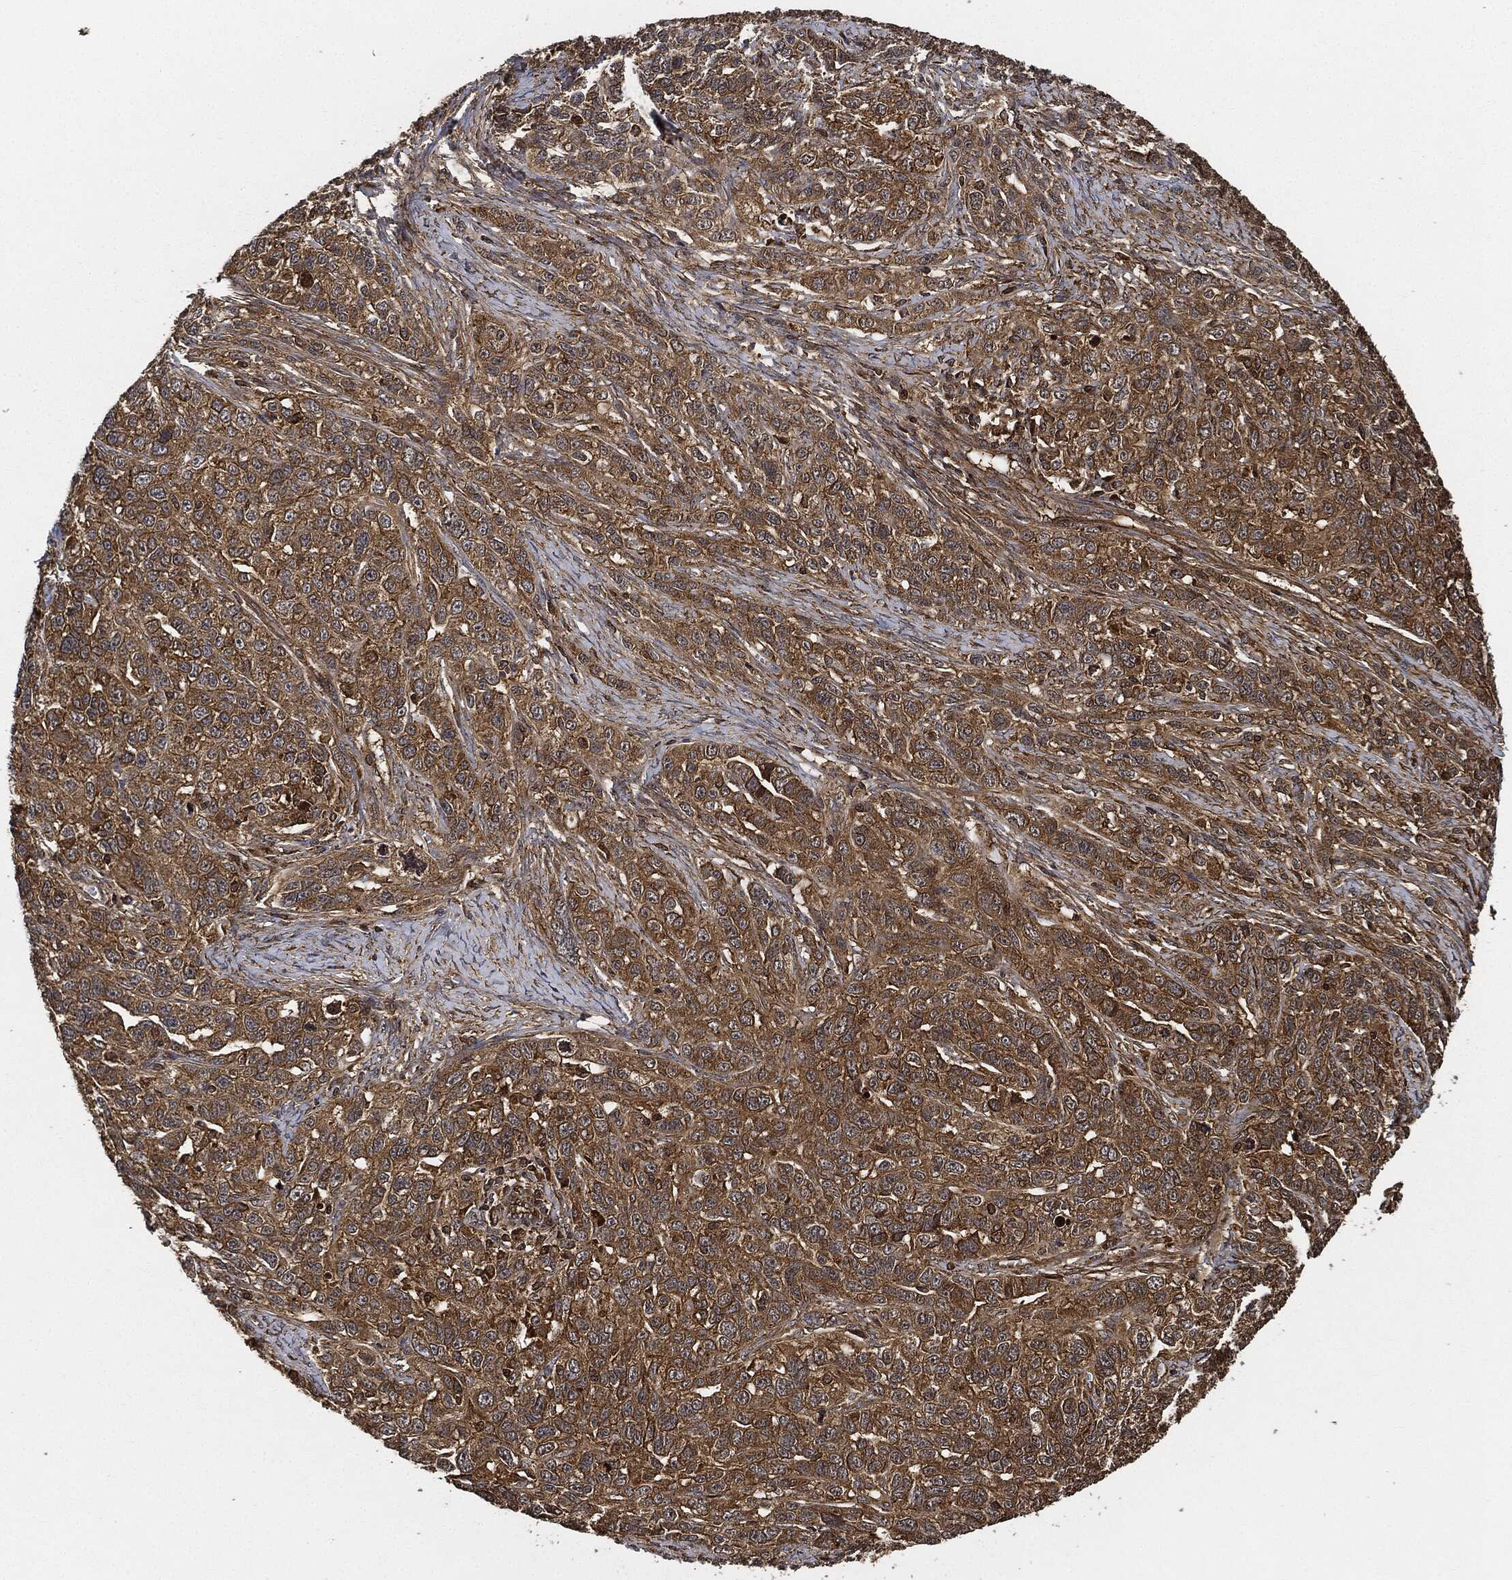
{"staining": {"intensity": "strong", "quantity": ">75%", "location": "cytoplasmic/membranous"}, "tissue": "ovarian cancer", "cell_type": "Tumor cells", "image_type": "cancer", "snomed": [{"axis": "morphology", "description": "Cystadenocarcinoma, serous, NOS"}, {"axis": "topography", "description": "Ovary"}], "caption": "This image demonstrates IHC staining of human ovarian serous cystadenocarcinoma, with high strong cytoplasmic/membranous positivity in approximately >75% of tumor cells.", "gene": "CEP290", "patient": {"sex": "female", "age": 71}}